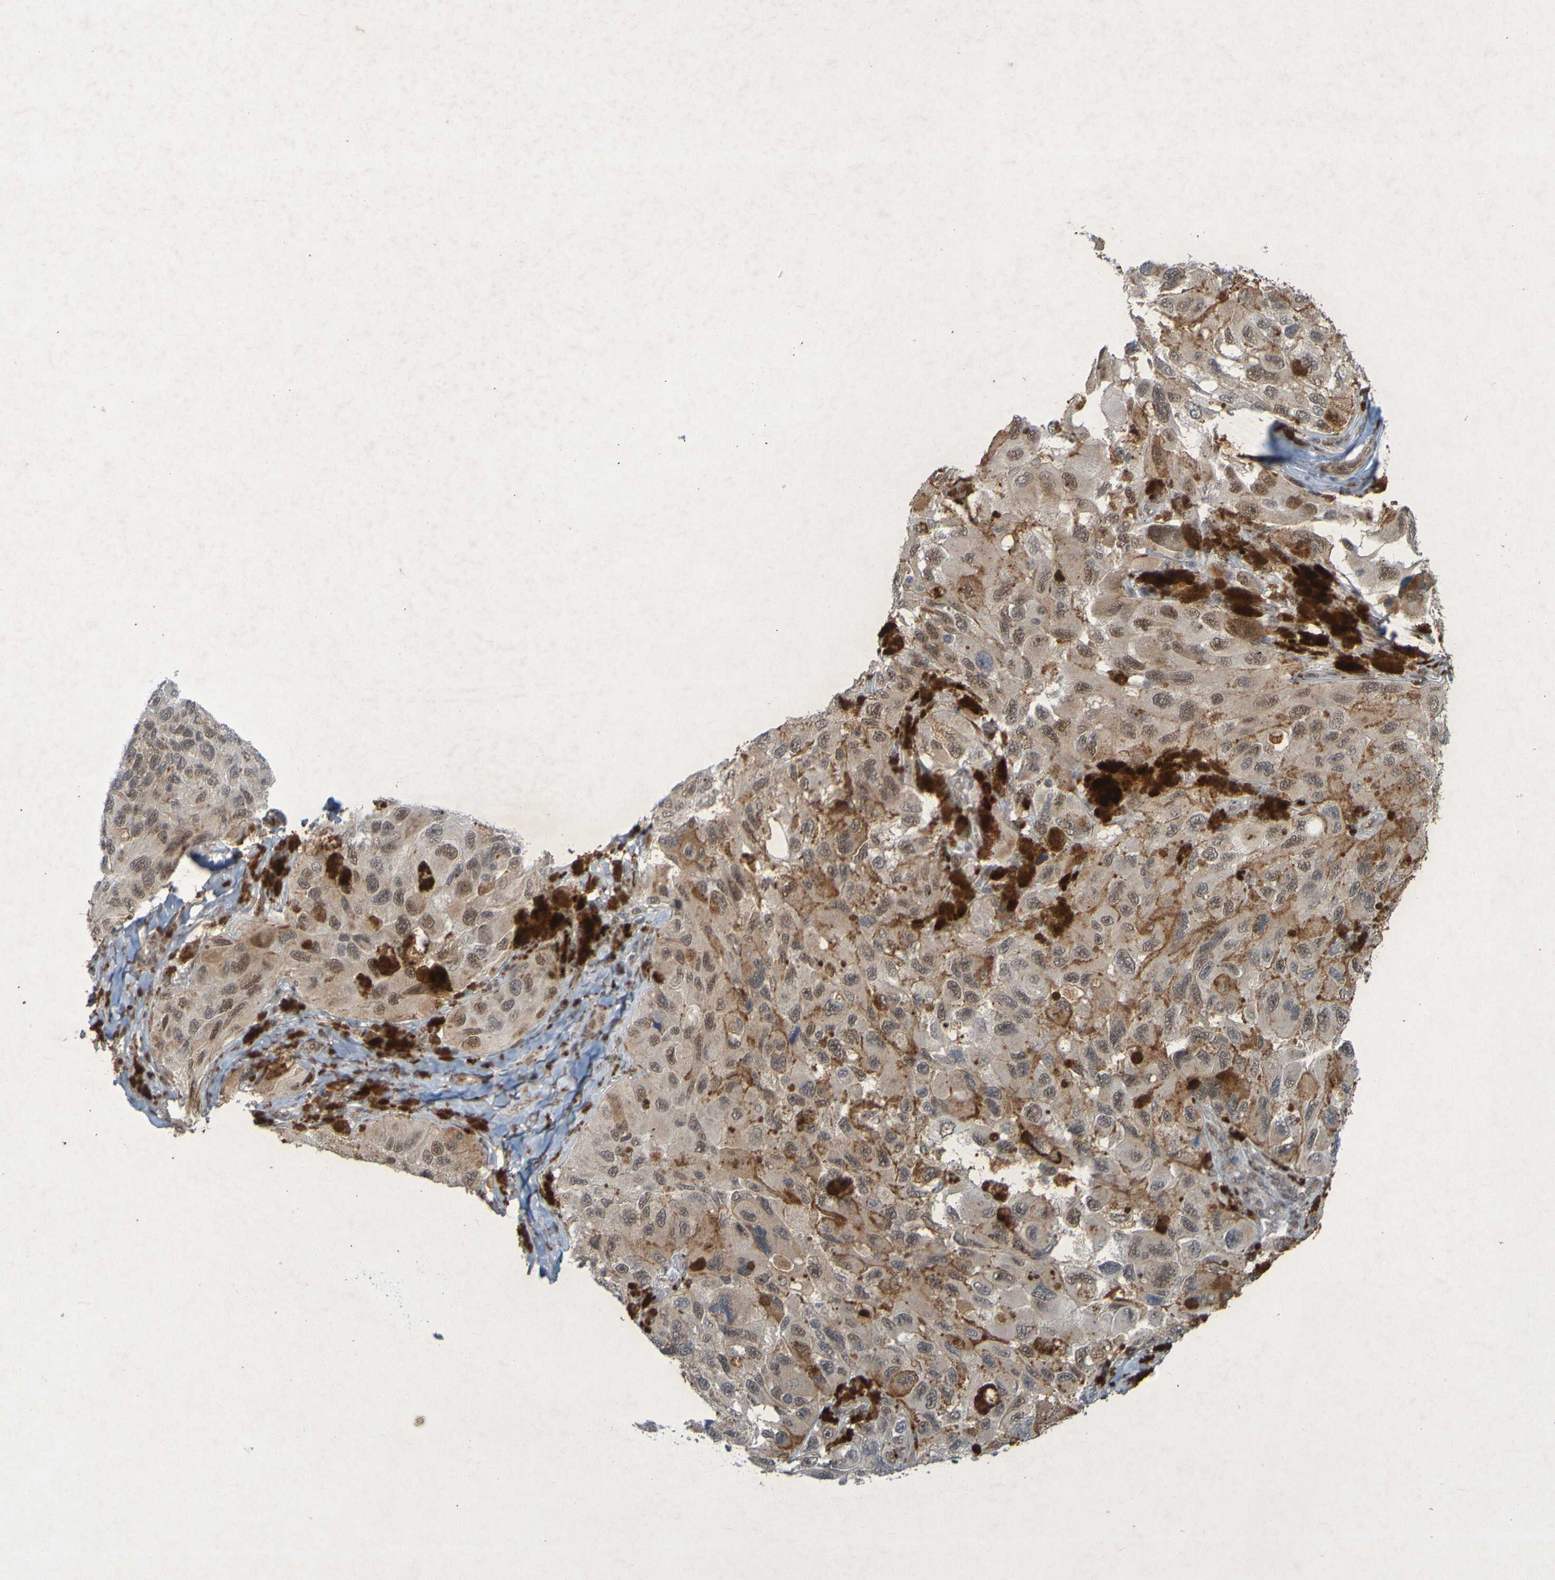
{"staining": {"intensity": "moderate", "quantity": ">75%", "location": "cytoplasmic/membranous,nuclear"}, "tissue": "melanoma", "cell_type": "Tumor cells", "image_type": "cancer", "snomed": [{"axis": "morphology", "description": "Malignant melanoma, NOS"}, {"axis": "topography", "description": "Skin"}], "caption": "Immunohistochemistry image of neoplastic tissue: human melanoma stained using IHC exhibits medium levels of moderate protein expression localized specifically in the cytoplasmic/membranous and nuclear of tumor cells, appearing as a cytoplasmic/membranous and nuclear brown color.", "gene": "MCPH1", "patient": {"sex": "female", "age": 73}}